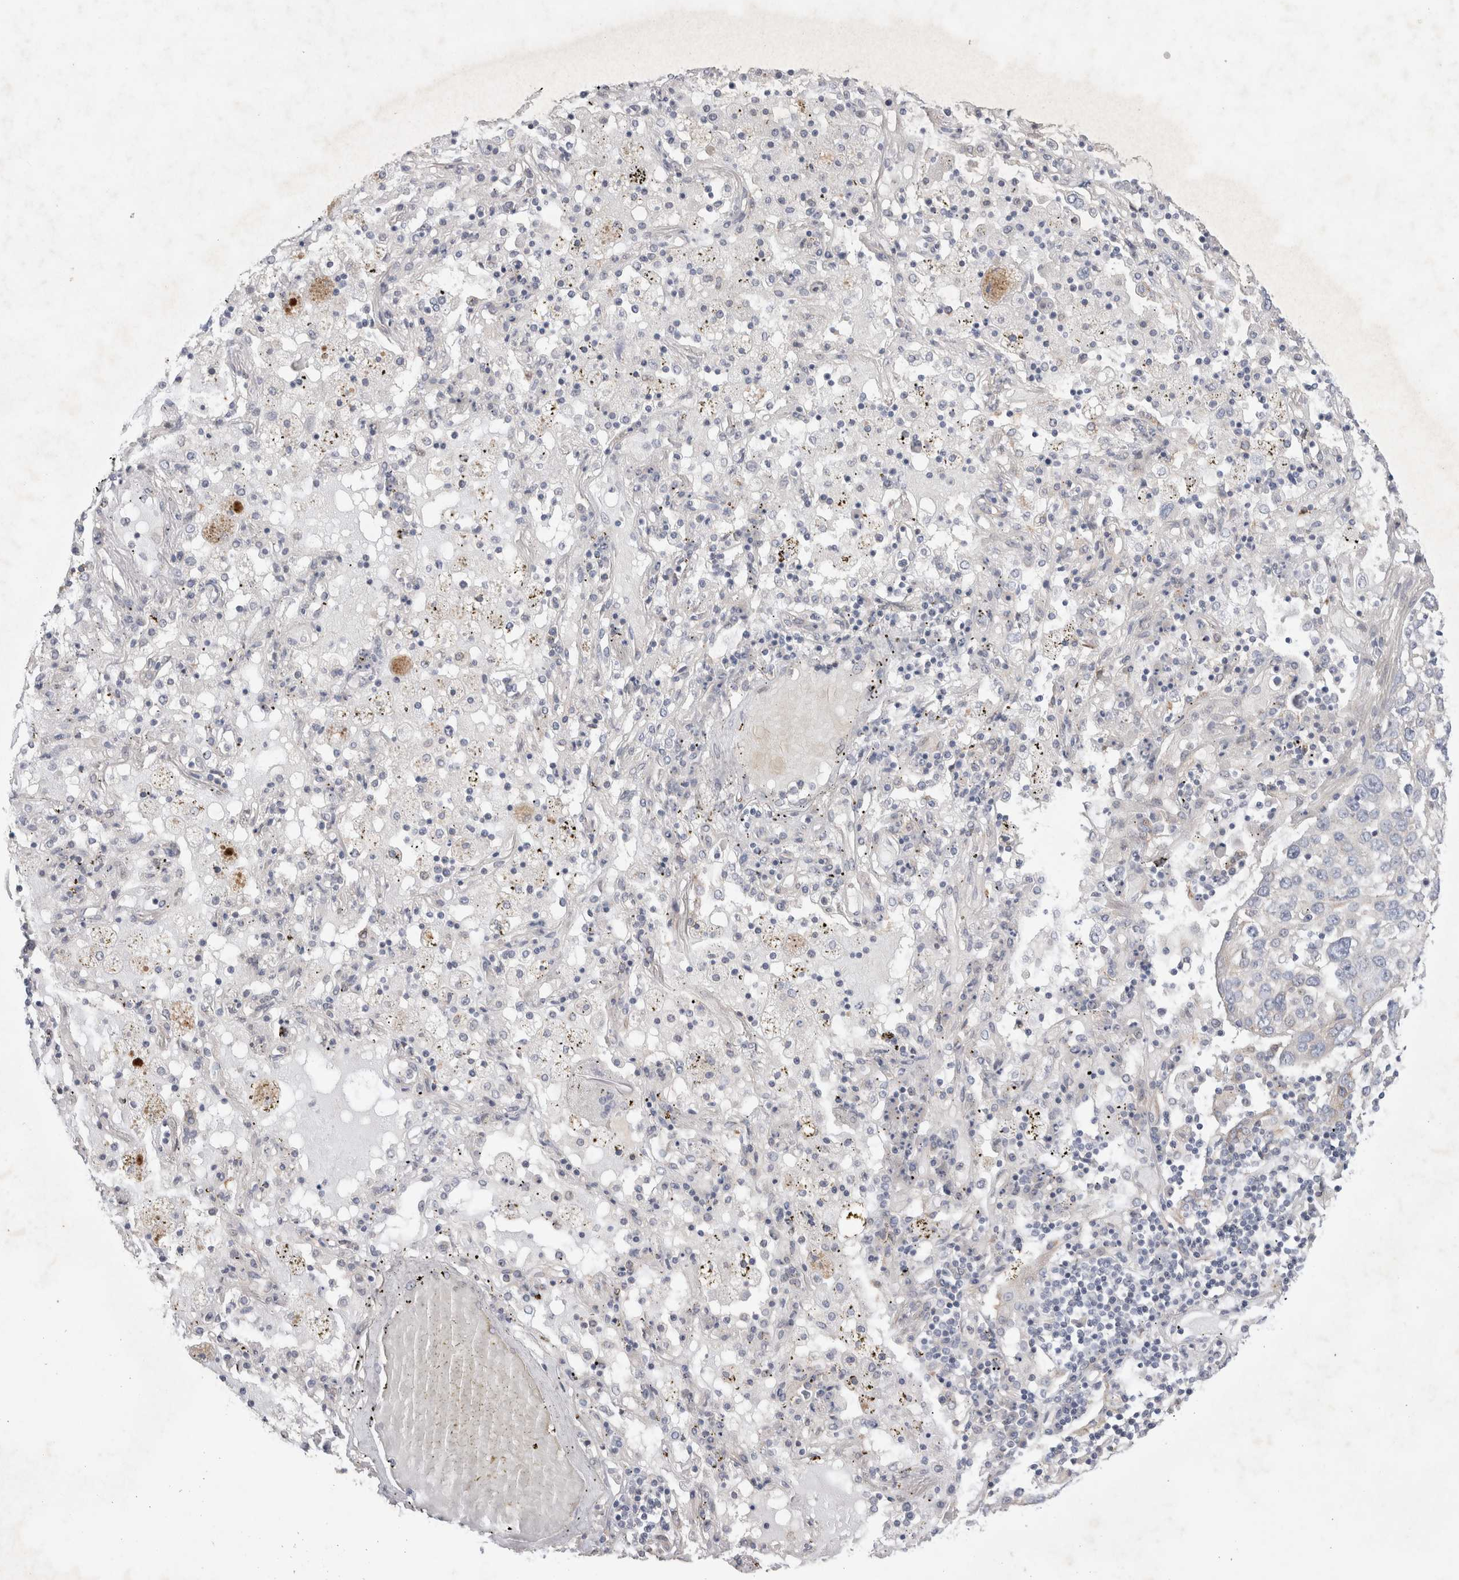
{"staining": {"intensity": "negative", "quantity": "none", "location": "none"}, "tissue": "lung cancer", "cell_type": "Tumor cells", "image_type": "cancer", "snomed": [{"axis": "morphology", "description": "Squamous cell carcinoma, NOS"}, {"axis": "topography", "description": "Lung"}], "caption": "Immunohistochemical staining of lung cancer reveals no significant positivity in tumor cells.", "gene": "BICD2", "patient": {"sex": "male", "age": 65}}